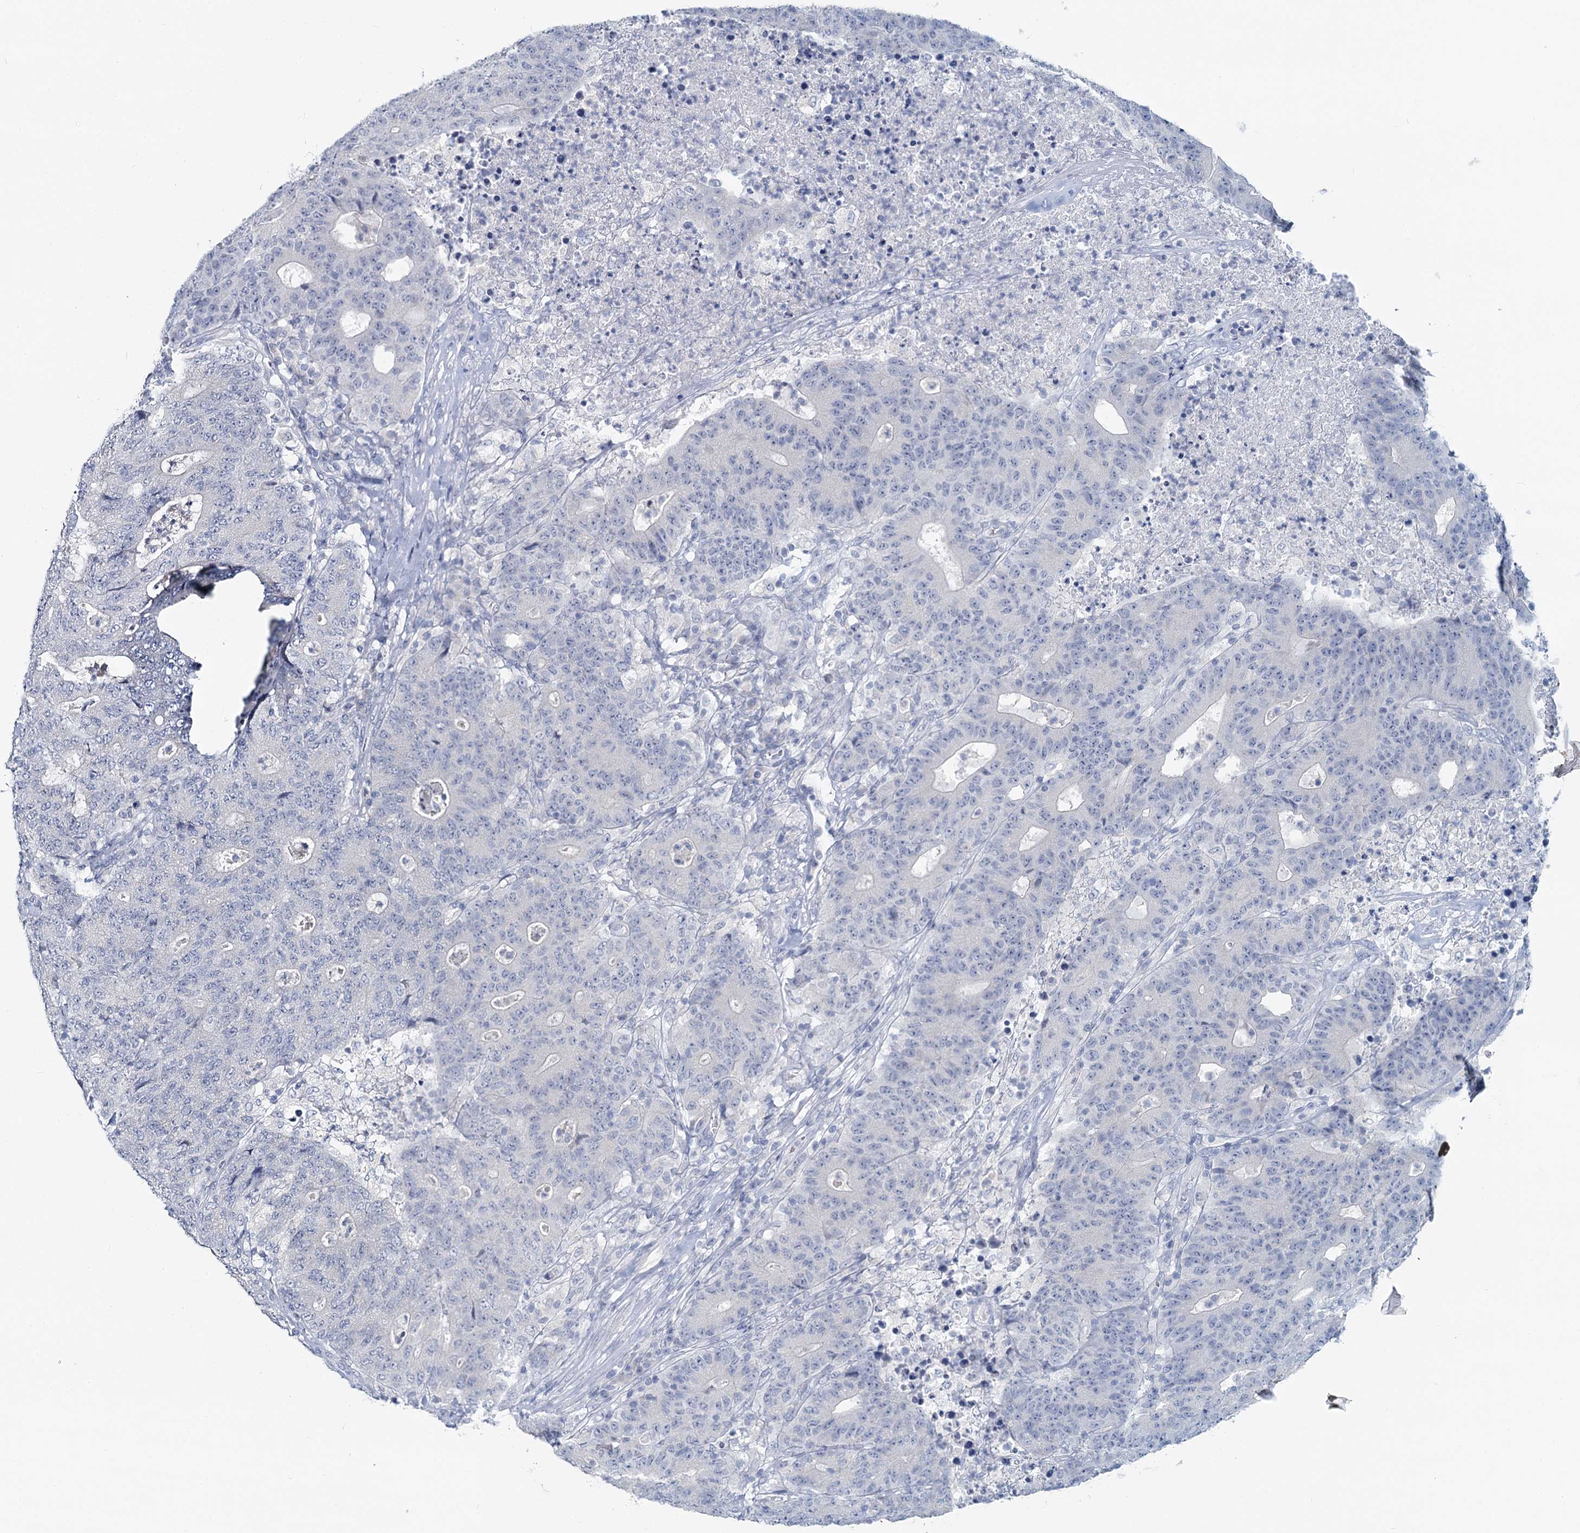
{"staining": {"intensity": "negative", "quantity": "none", "location": "none"}, "tissue": "colorectal cancer", "cell_type": "Tumor cells", "image_type": "cancer", "snomed": [{"axis": "morphology", "description": "Adenocarcinoma, NOS"}, {"axis": "topography", "description": "Colon"}], "caption": "An IHC photomicrograph of colorectal cancer is shown. There is no staining in tumor cells of colorectal cancer.", "gene": "CHGA", "patient": {"sex": "female", "age": 75}}